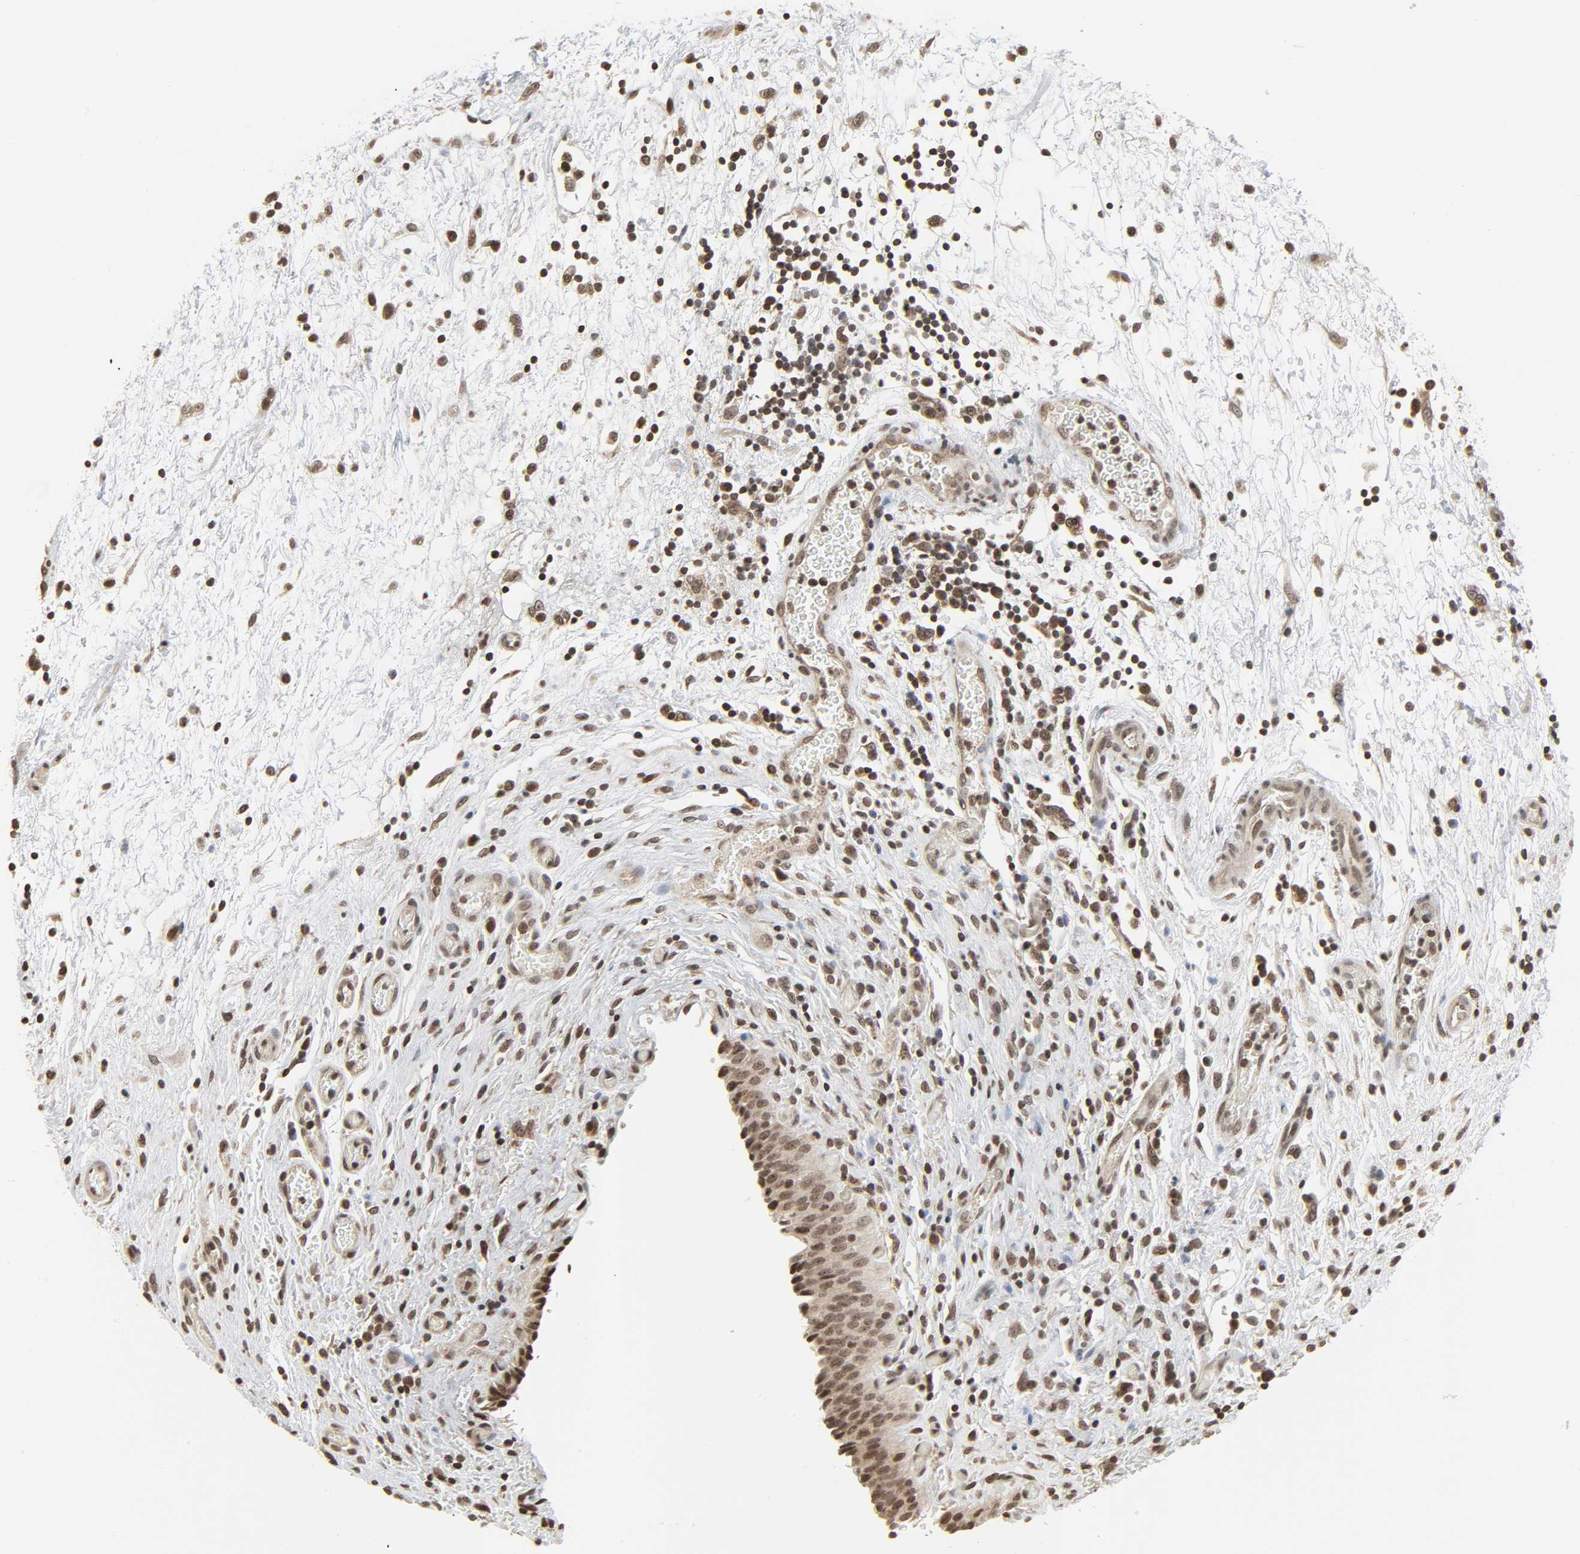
{"staining": {"intensity": "moderate", "quantity": ">75%", "location": "nuclear"}, "tissue": "urinary bladder", "cell_type": "Urothelial cells", "image_type": "normal", "snomed": [{"axis": "morphology", "description": "Normal tissue, NOS"}, {"axis": "topography", "description": "Urinary bladder"}], "caption": "Immunohistochemistry of benign urinary bladder reveals medium levels of moderate nuclear expression in approximately >75% of urothelial cells.", "gene": "XRCC1", "patient": {"sex": "male", "age": 51}}